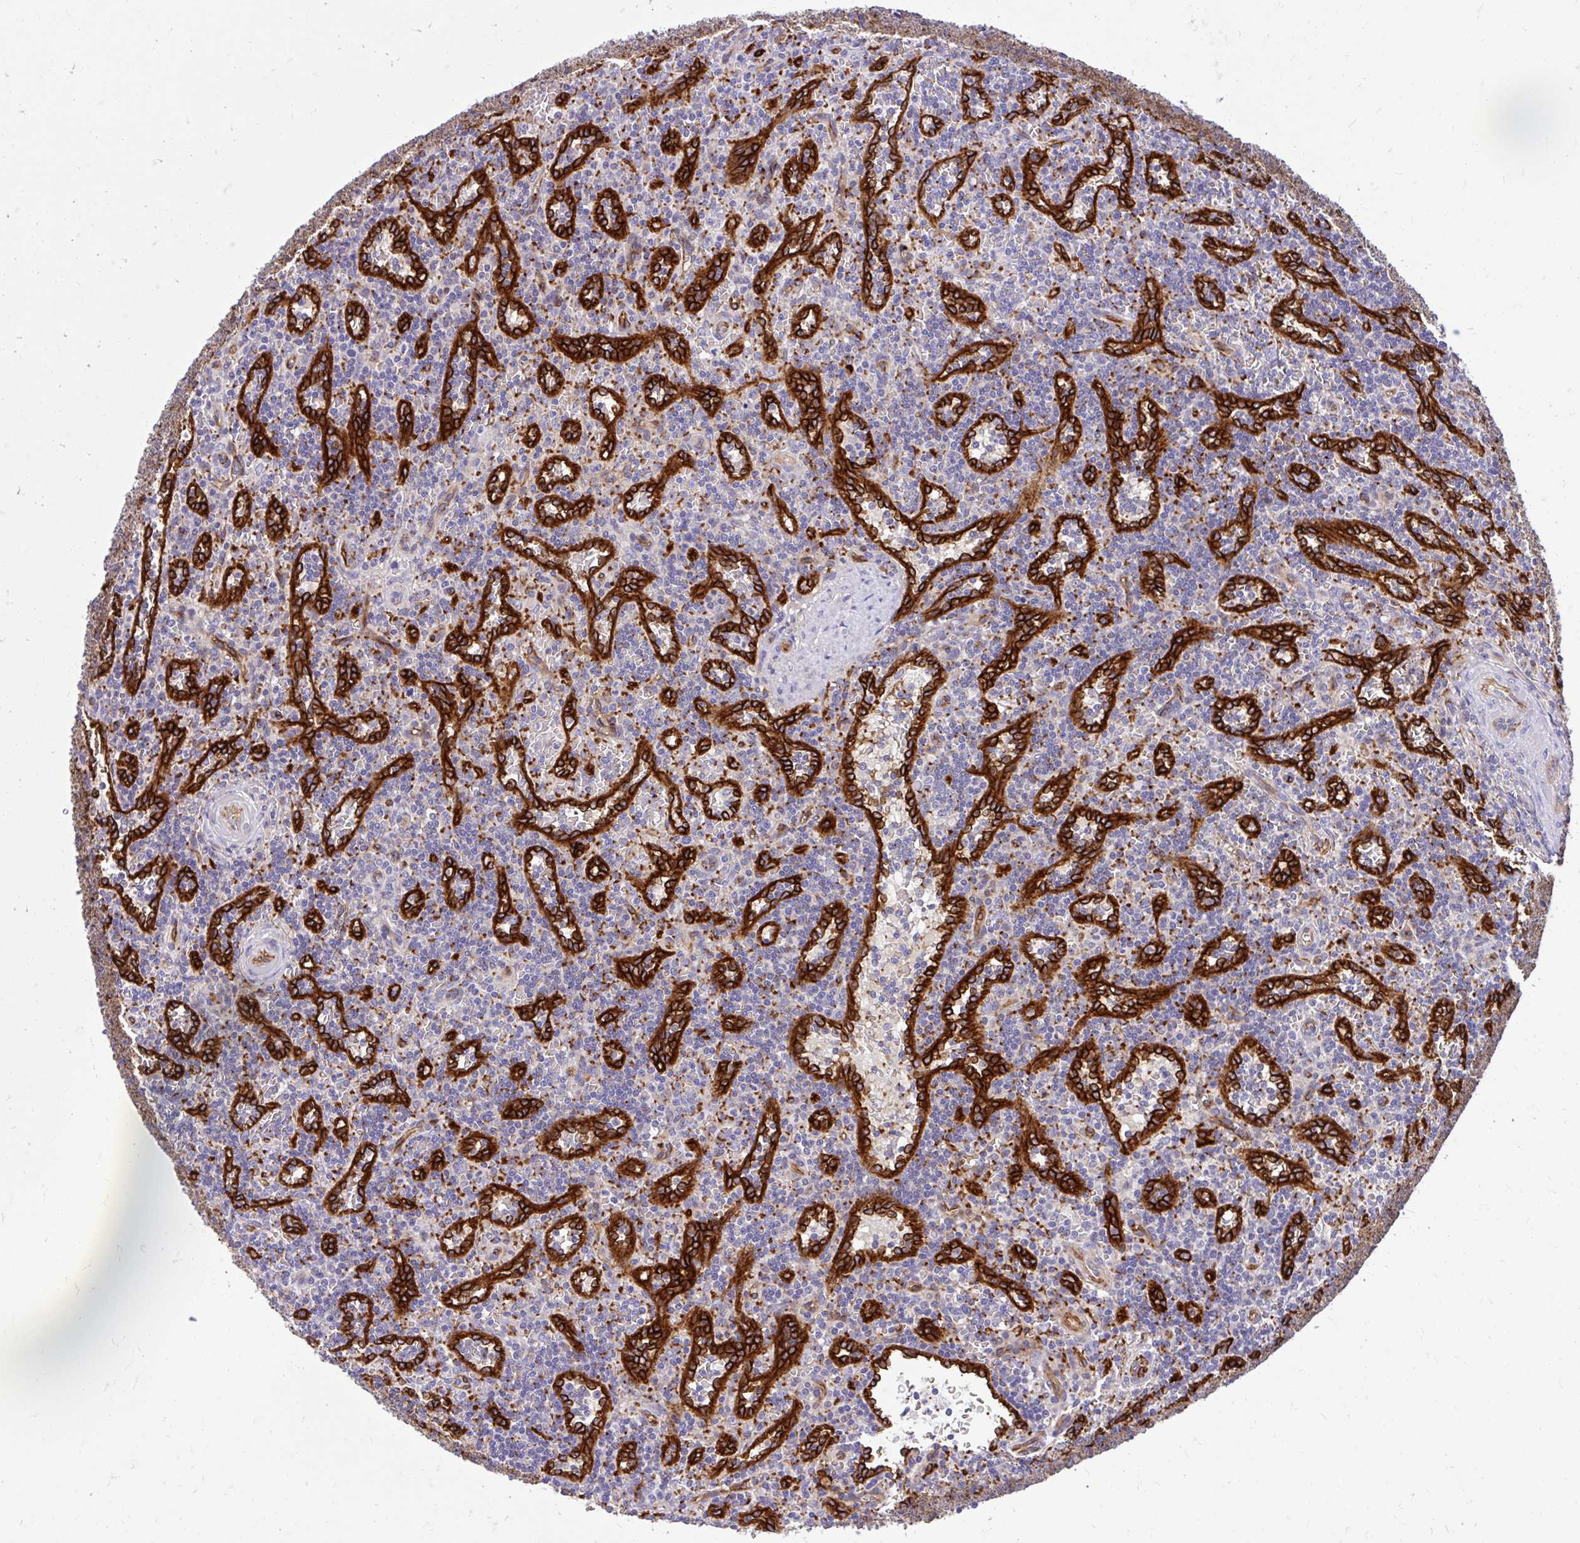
{"staining": {"intensity": "negative", "quantity": "none", "location": "none"}, "tissue": "lymphoma", "cell_type": "Tumor cells", "image_type": "cancer", "snomed": [{"axis": "morphology", "description": "Malignant lymphoma, non-Hodgkin's type, Low grade"}, {"axis": "topography", "description": "Spleen"}], "caption": "High magnification brightfield microscopy of lymphoma stained with DAB (3,3'-diaminobenzidine) (brown) and counterstained with hematoxylin (blue): tumor cells show no significant positivity.", "gene": "ESPNL", "patient": {"sex": "male", "age": 73}}